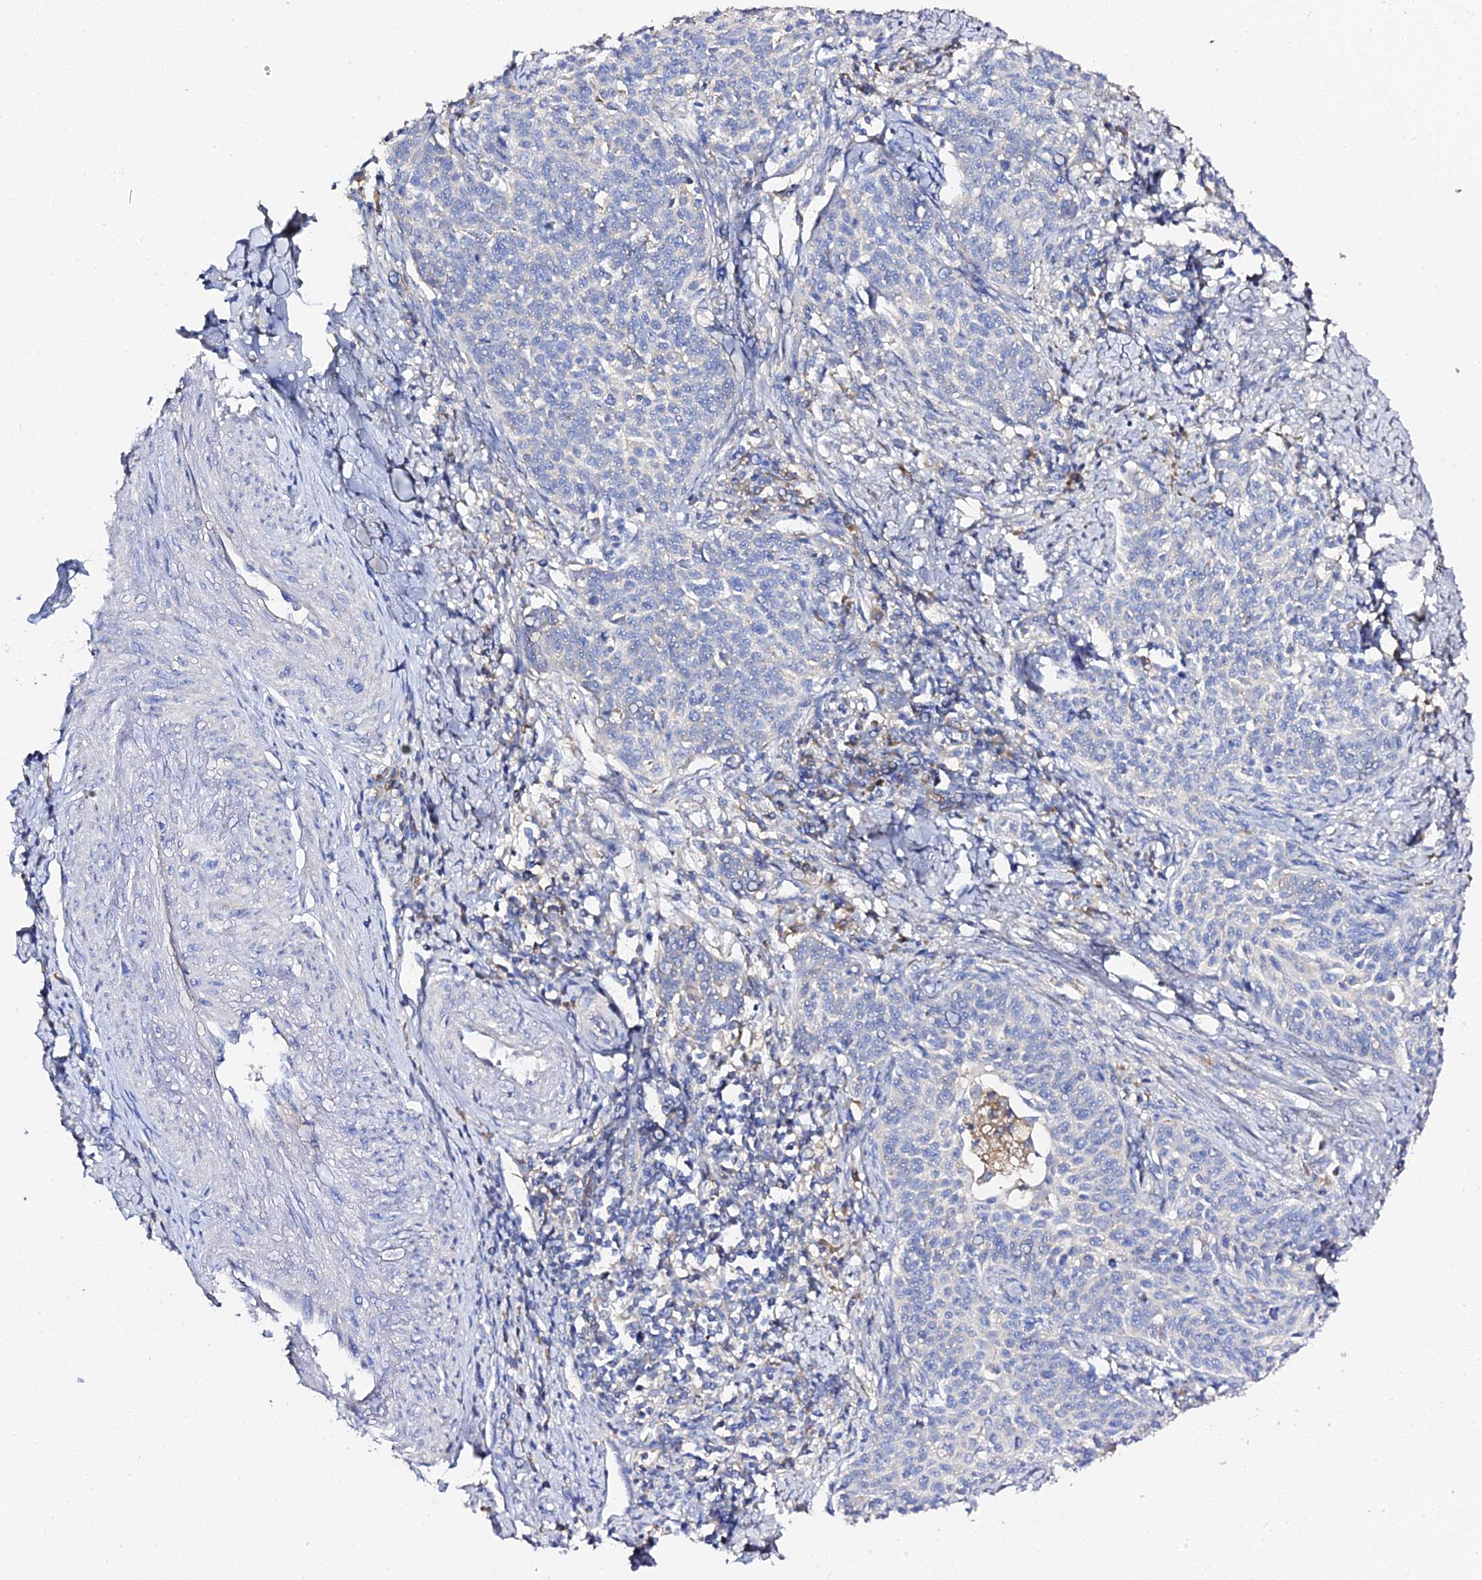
{"staining": {"intensity": "negative", "quantity": "none", "location": "none"}, "tissue": "cervical cancer", "cell_type": "Tumor cells", "image_type": "cancer", "snomed": [{"axis": "morphology", "description": "Squamous cell carcinoma, NOS"}, {"axis": "topography", "description": "Cervix"}], "caption": "This is a histopathology image of IHC staining of cervical cancer (squamous cell carcinoma), which shows no expression in tumor cells. Brightfield microscopy of immunohistochemistry (IHC) stained with DAB (3,3'-diaminobenzidine) (brown) and hematoxylin (blue), captured at high magnification.", "gene": "SCX", "patient": {"sex": "female", "age": 39}}